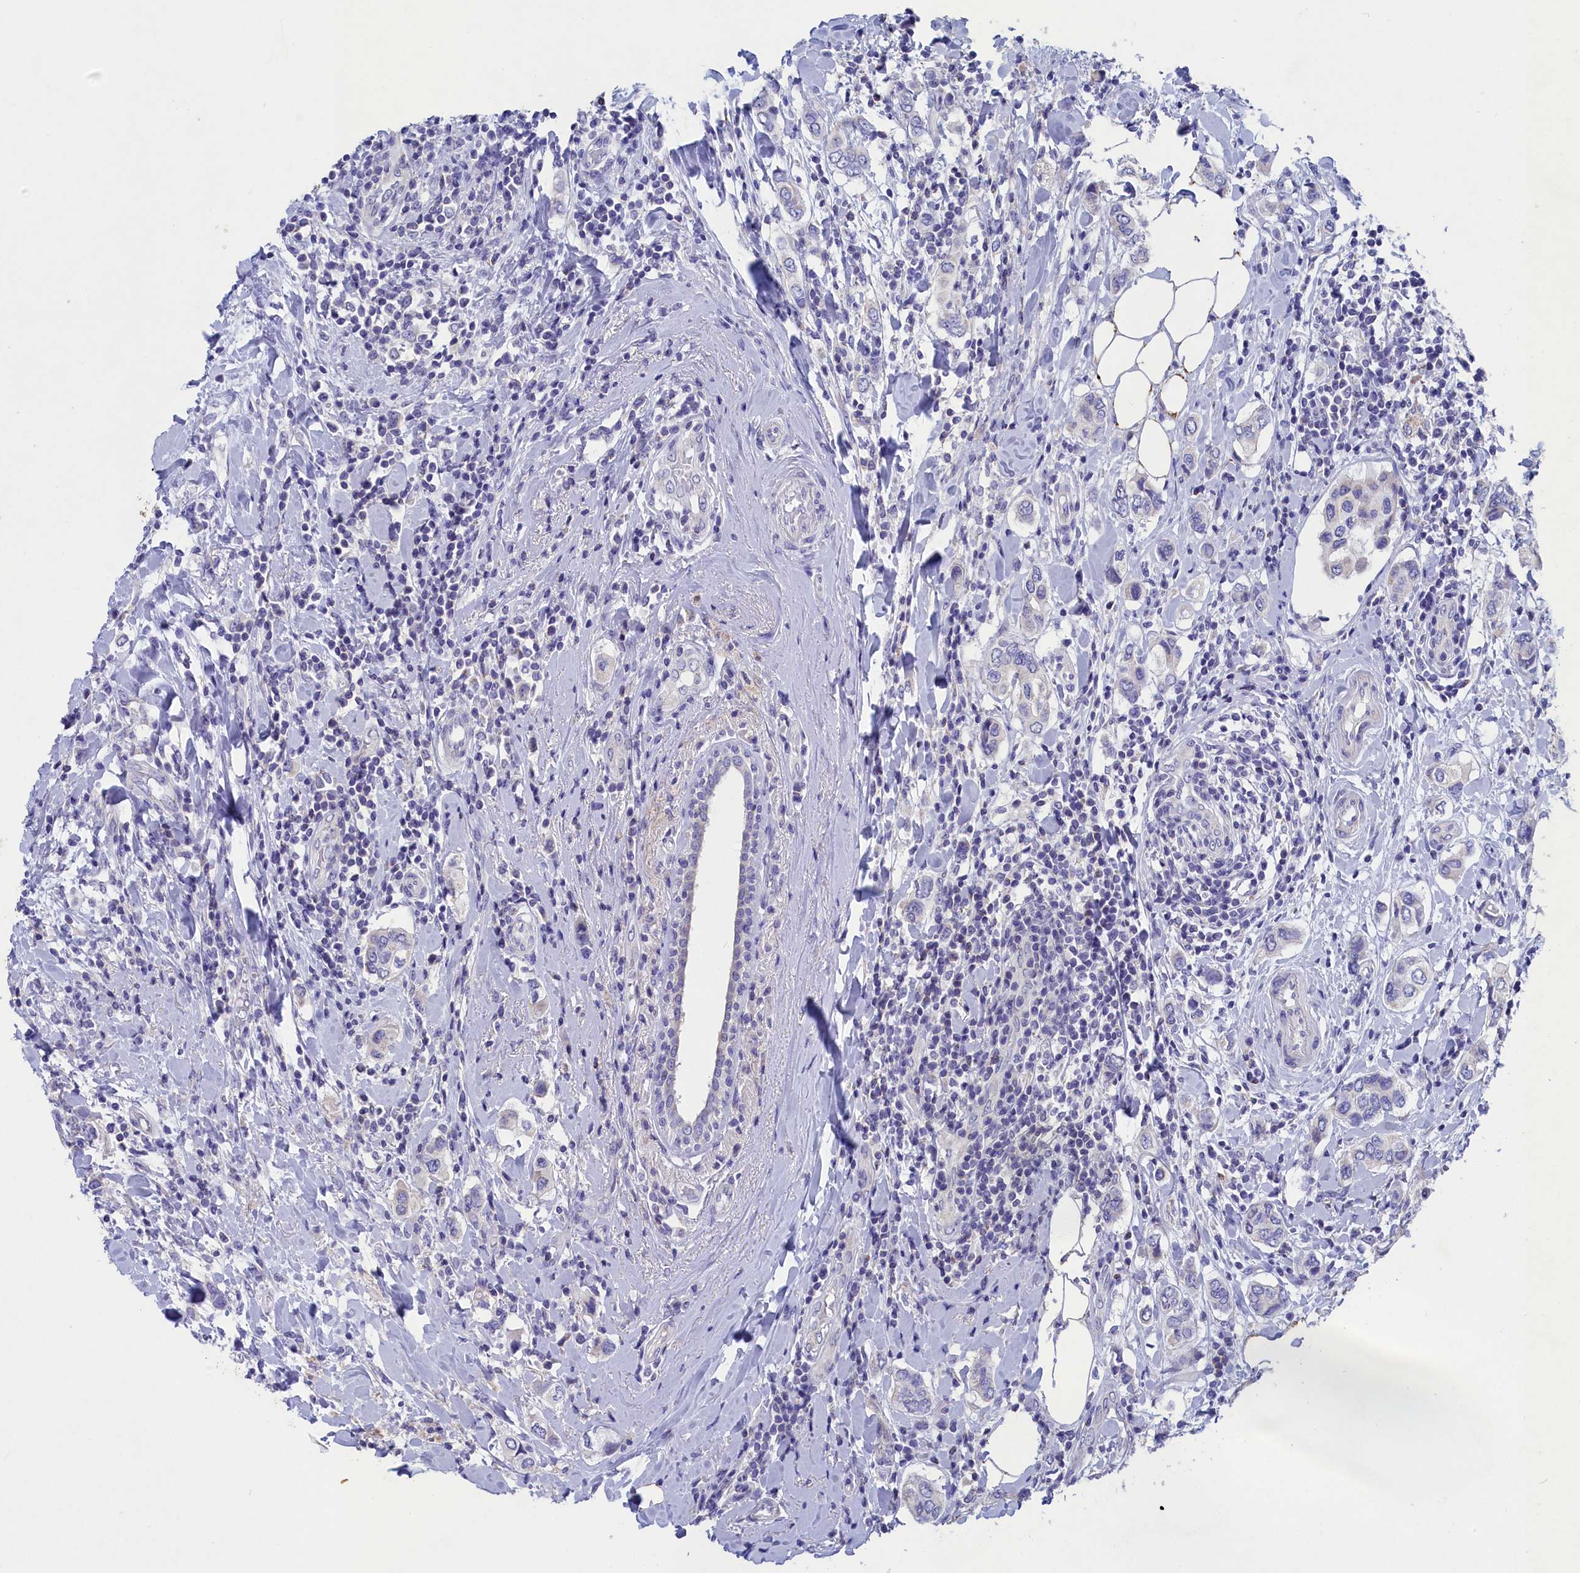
{"staining": {"intensity": "negative", "quantity": "none", "location": "none"}, "tissue": "breast cancer", "cell_type": "Tumor cells", "image_type": "cancer", "snomed": [{"axis": "morphology", "description": "Lobular carcinoma"}, {"axis": "topography", "description": "Breast"}], "caption": "The photomicrograph demonstrates no staining of tumor cells in lobular carcinoma (breast).", "gene": "PRDM12", "patient": {"sex": "female", "age": 51}}